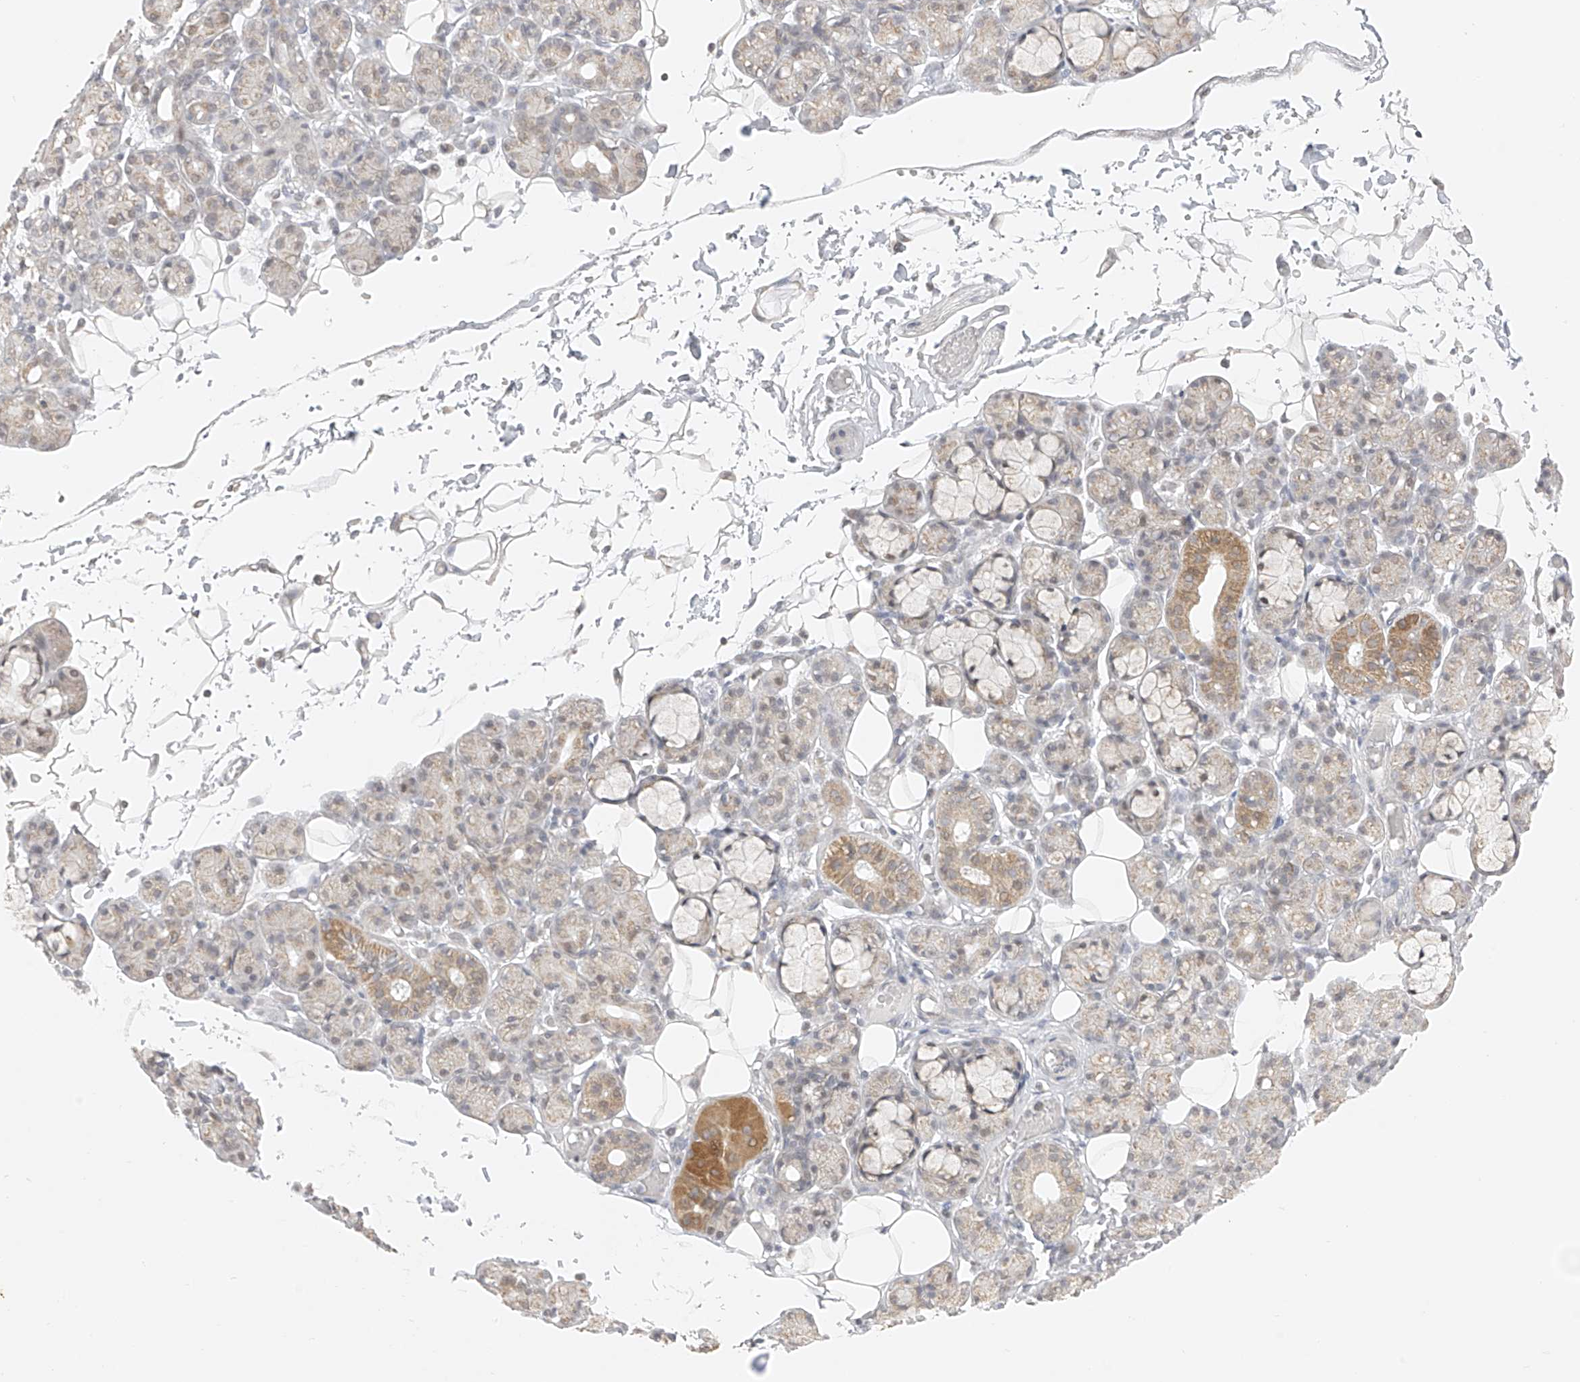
{"staining": {"intensity": "moderate", "quantity": "<25%", "location": "cytoplasmic/membranous"}, "tissue": "salivary gland", "cell_type": "Glandular cells", "image_type": "normal", "snomed": [{"axis": "morphology", "description": "Normal tissue, NOS"}, {"axis": "topography", "description": "Salivary gland"}], "caption": "This histopathology image exhibits normal salivary gland stained with immunohistochemistry to label a protein in brown. The cytoplasmic/membranous of glandular cells show moderate positivity for the protein. Nuclei are counter-stained blue.", "gene": "DYRK1B", "patient": {"sex": "male", "age": 63}}